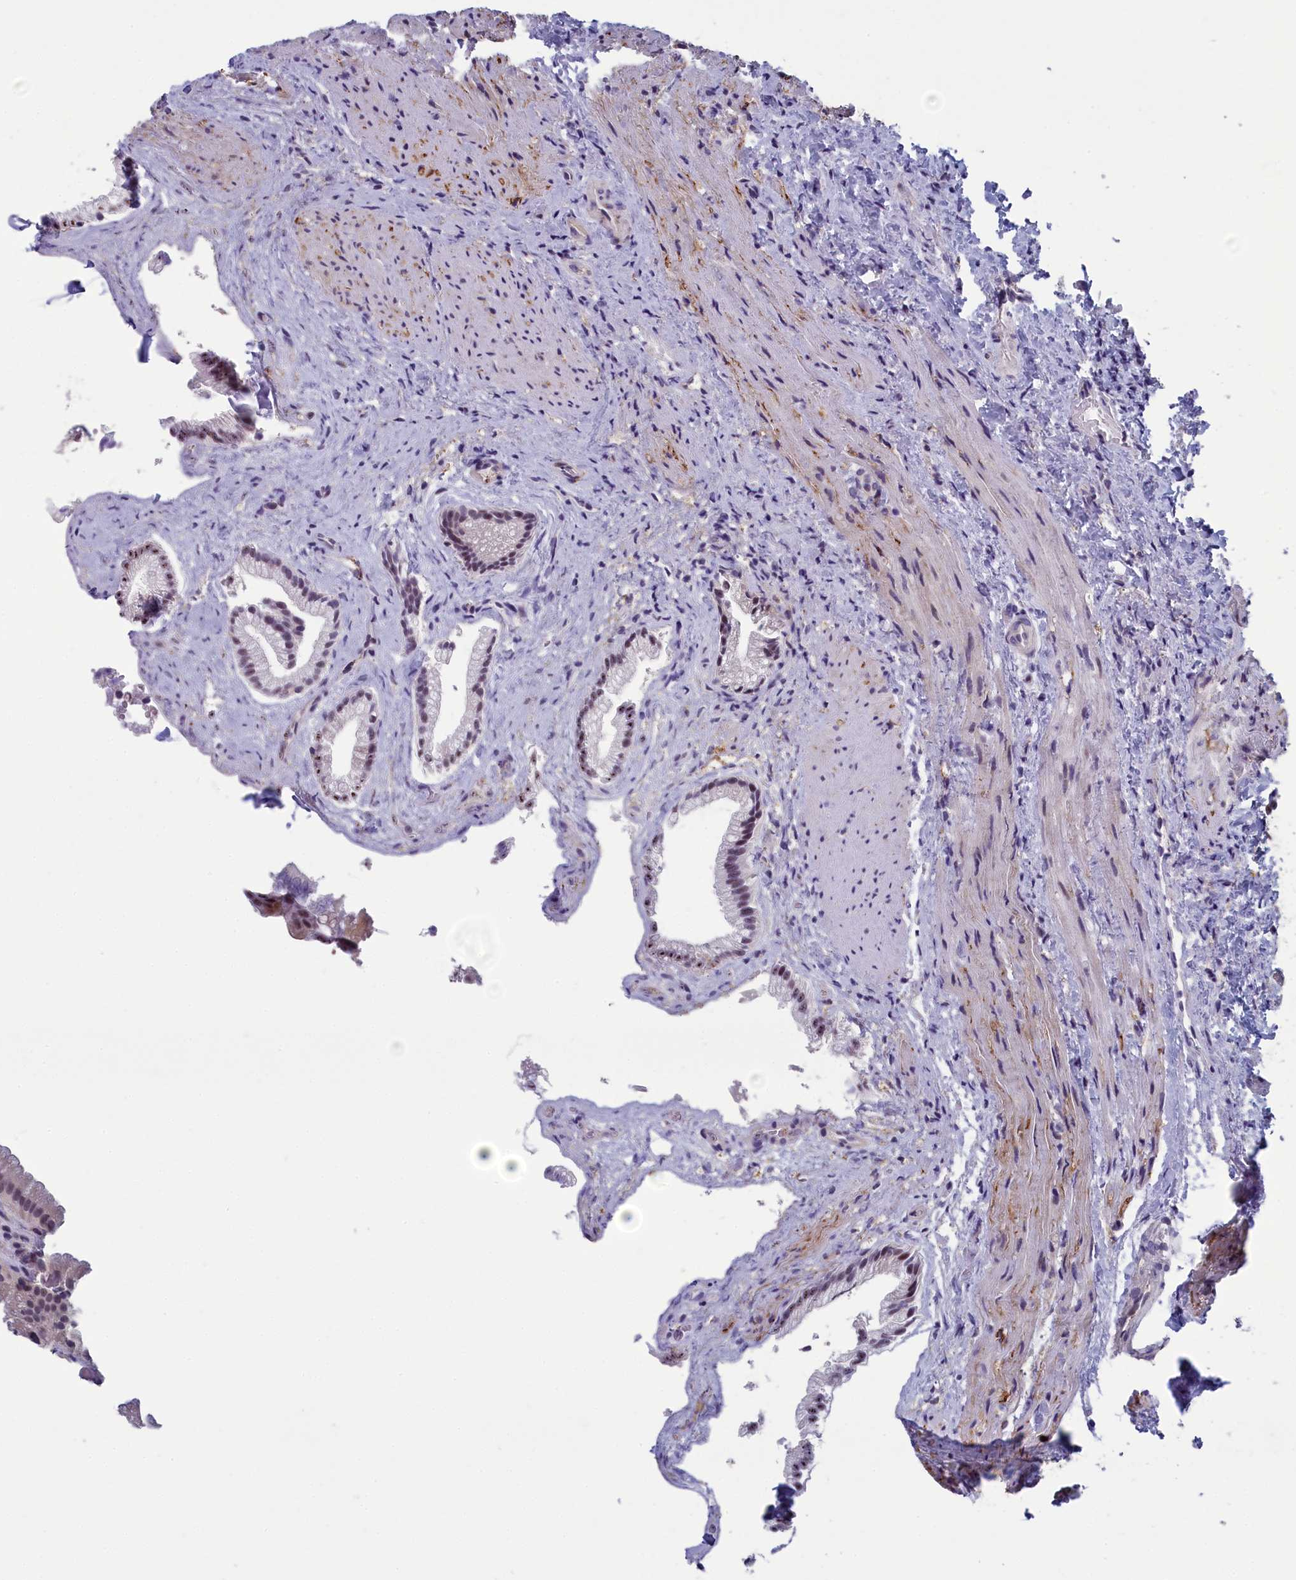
{"staining": {"intensity": "moderate", "quantity": "<25%", "location": "cytoplasmic/membranous,nuclear"}, "tissue": "gallbladder", "cell_type": "Glandular cells", "image_type": "normal", "snomed": [{"axis": "morphology", "description": "Normal tissue, NOS"}, {"axis": "morphology", "description": "Inflammation, NOS"}, {"axis": "topography", "description": "Gallbladder"}], "caption": "Immunohistochemical staining of unremarkable gallbladder shows moderate cytoplasmic/membranous,nuclear protein expression in about <25% of glandular cells.", "gene": "CNEP1R1", "patient": {"sex": "male", "age": 51}}